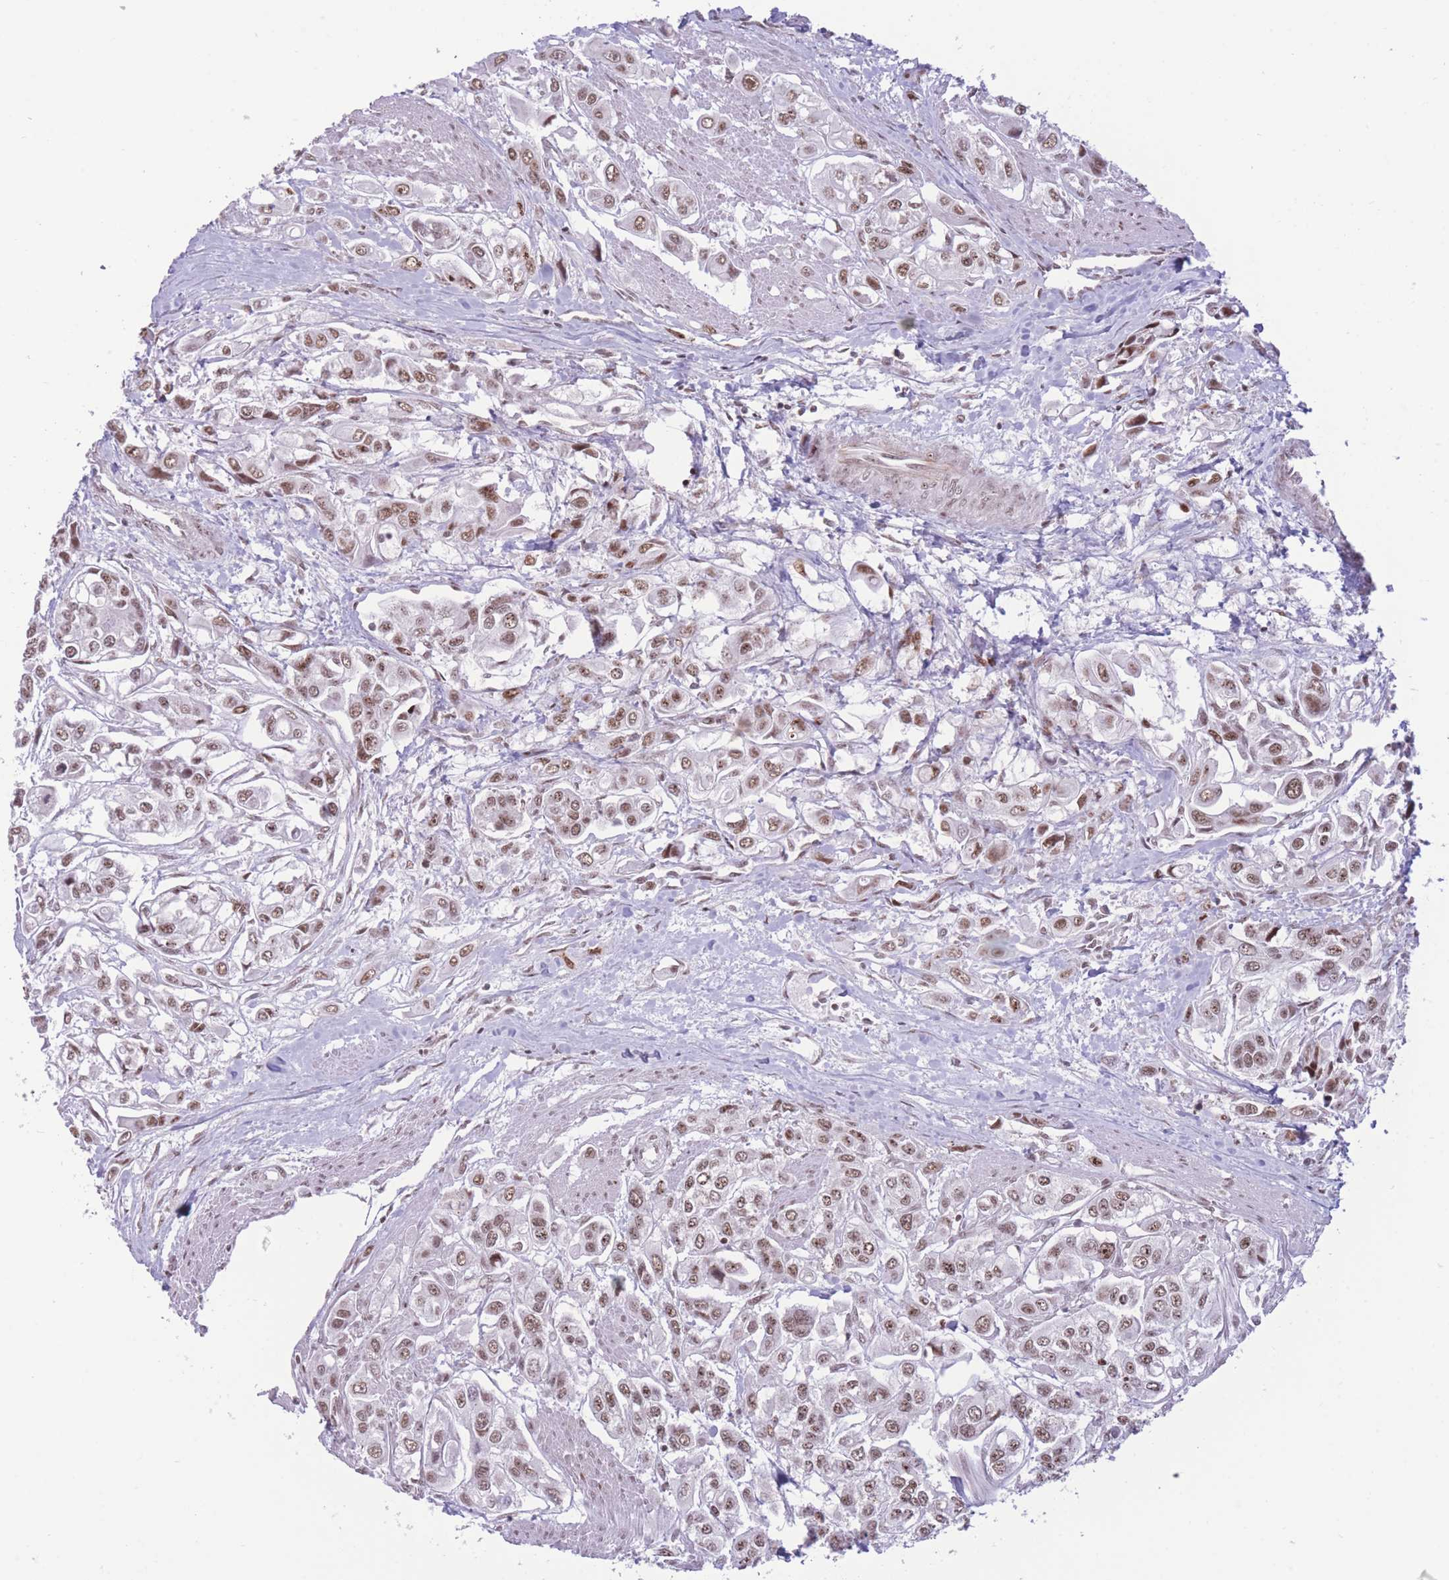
{"staining": {"intensity": "moderate", "quantity": ">75%", "location": "nuclear"}, "tissue": "urothelial cancer", "cell_type": "Tumor cells", "image_type": "cancer", "snomed": [{"axis": "morphology", "description": "Urothelial carcinoma, High grade"}, {"axis": "topography", "description": "Urinary bladder"}], "caption": "Urothelial cancer stained with DAB immunohistochemistry displays medium levels of moderate nuclear staining in about >75% of tumor cells.", "gene": "PCIF1", "patient": {"sex": "male", "age": 67}}